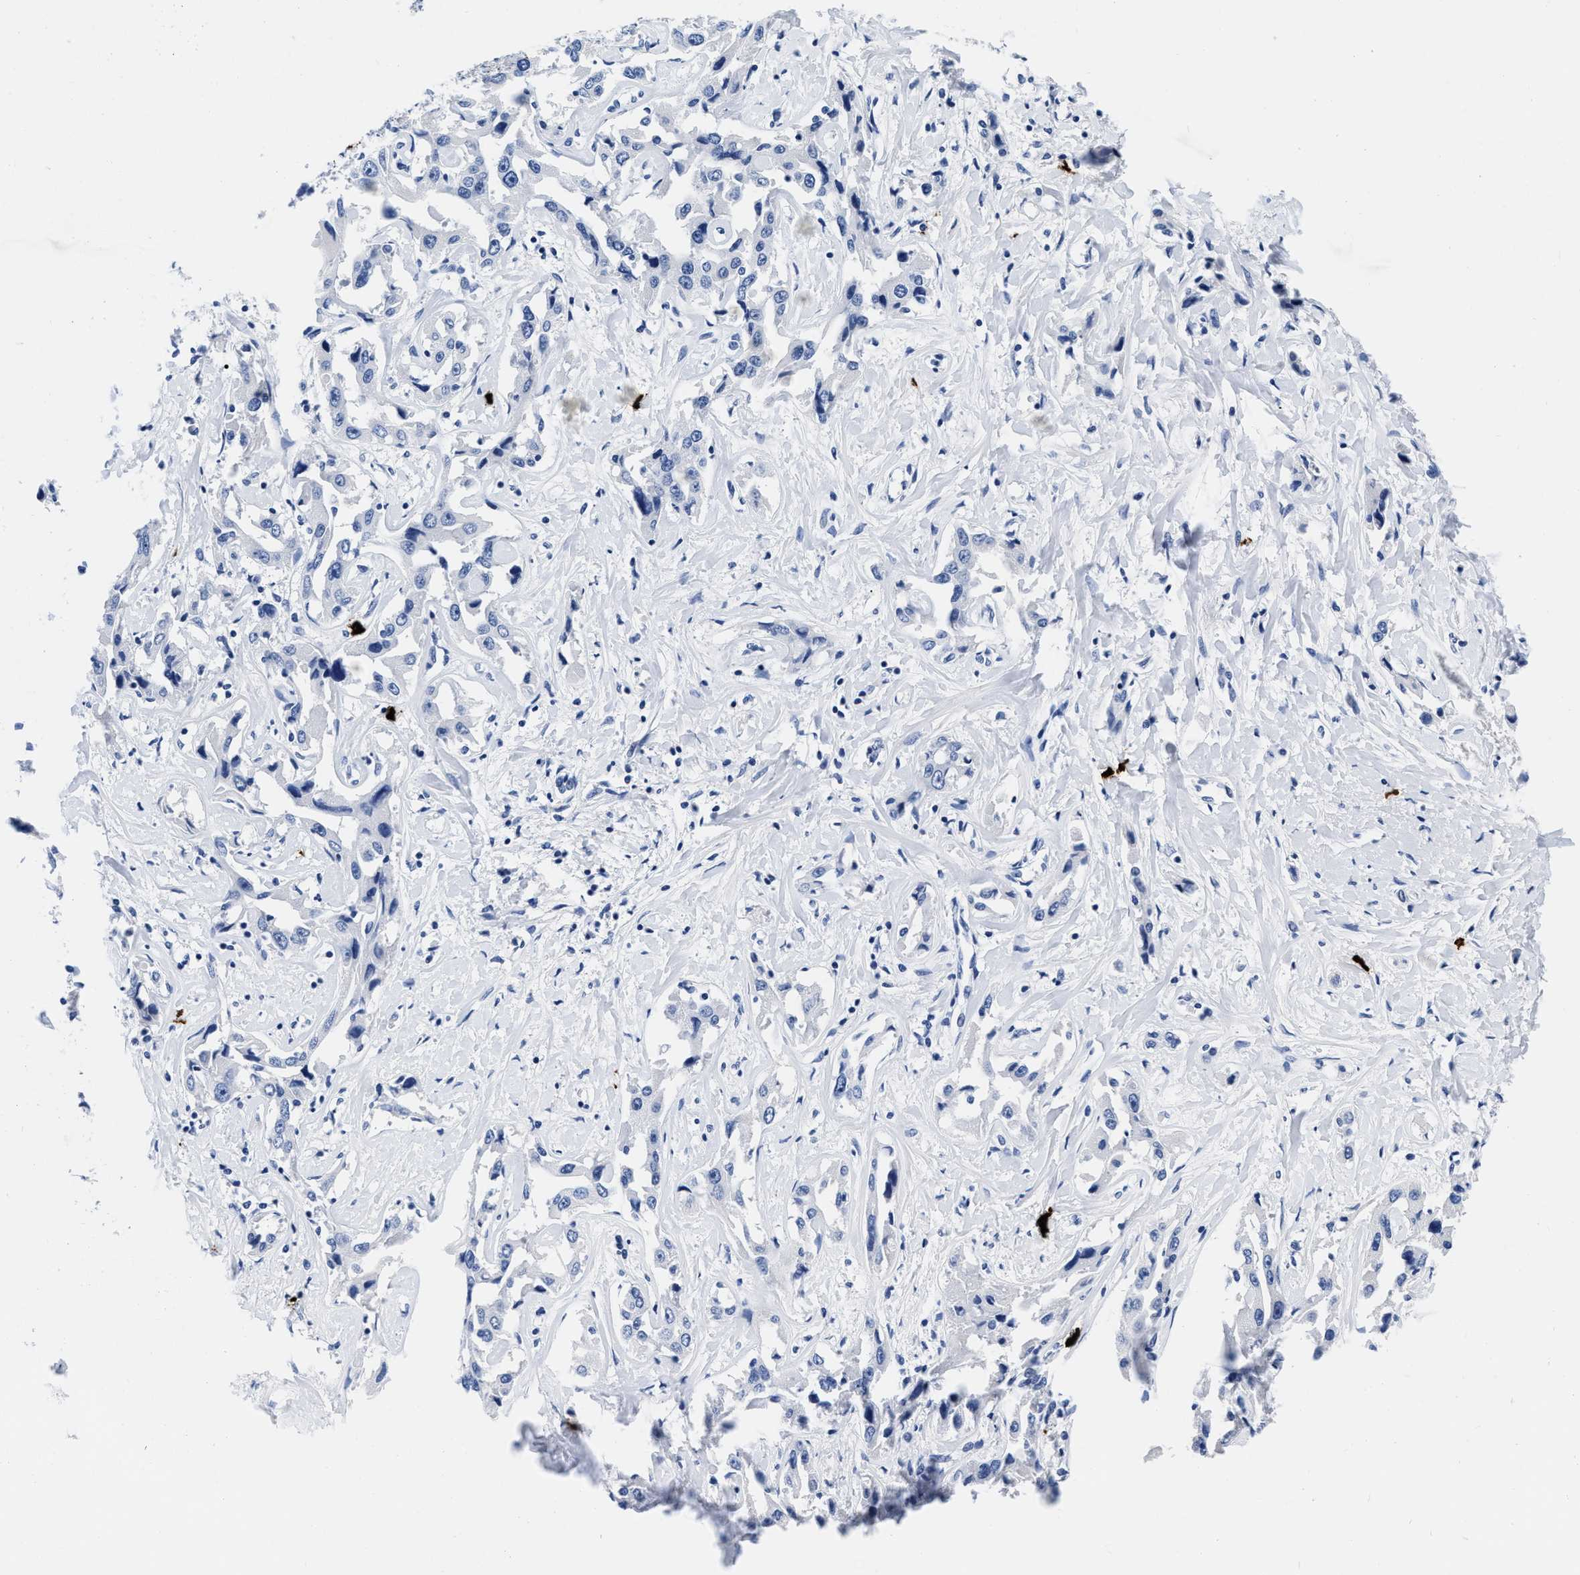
{"staining": {"intensity": "negative", "quantity": "none", "location": "none"}, "tissue": "liver cancer", "cell_type": "Tumor cells", "image_type": "cancer", "snomed": [{"axis": "morphology", "description": "Cholangiocarcinoma"}, {"axis": "topography", "description": "Liver"}], "caption": "A high-resolution image shows immunohistochemistry staining of cholangiocarcinoma (liver), which reveals no significant expression in tumor cells.", "gene": "CER1", "patient": {"sex": "male", "age": 59}}